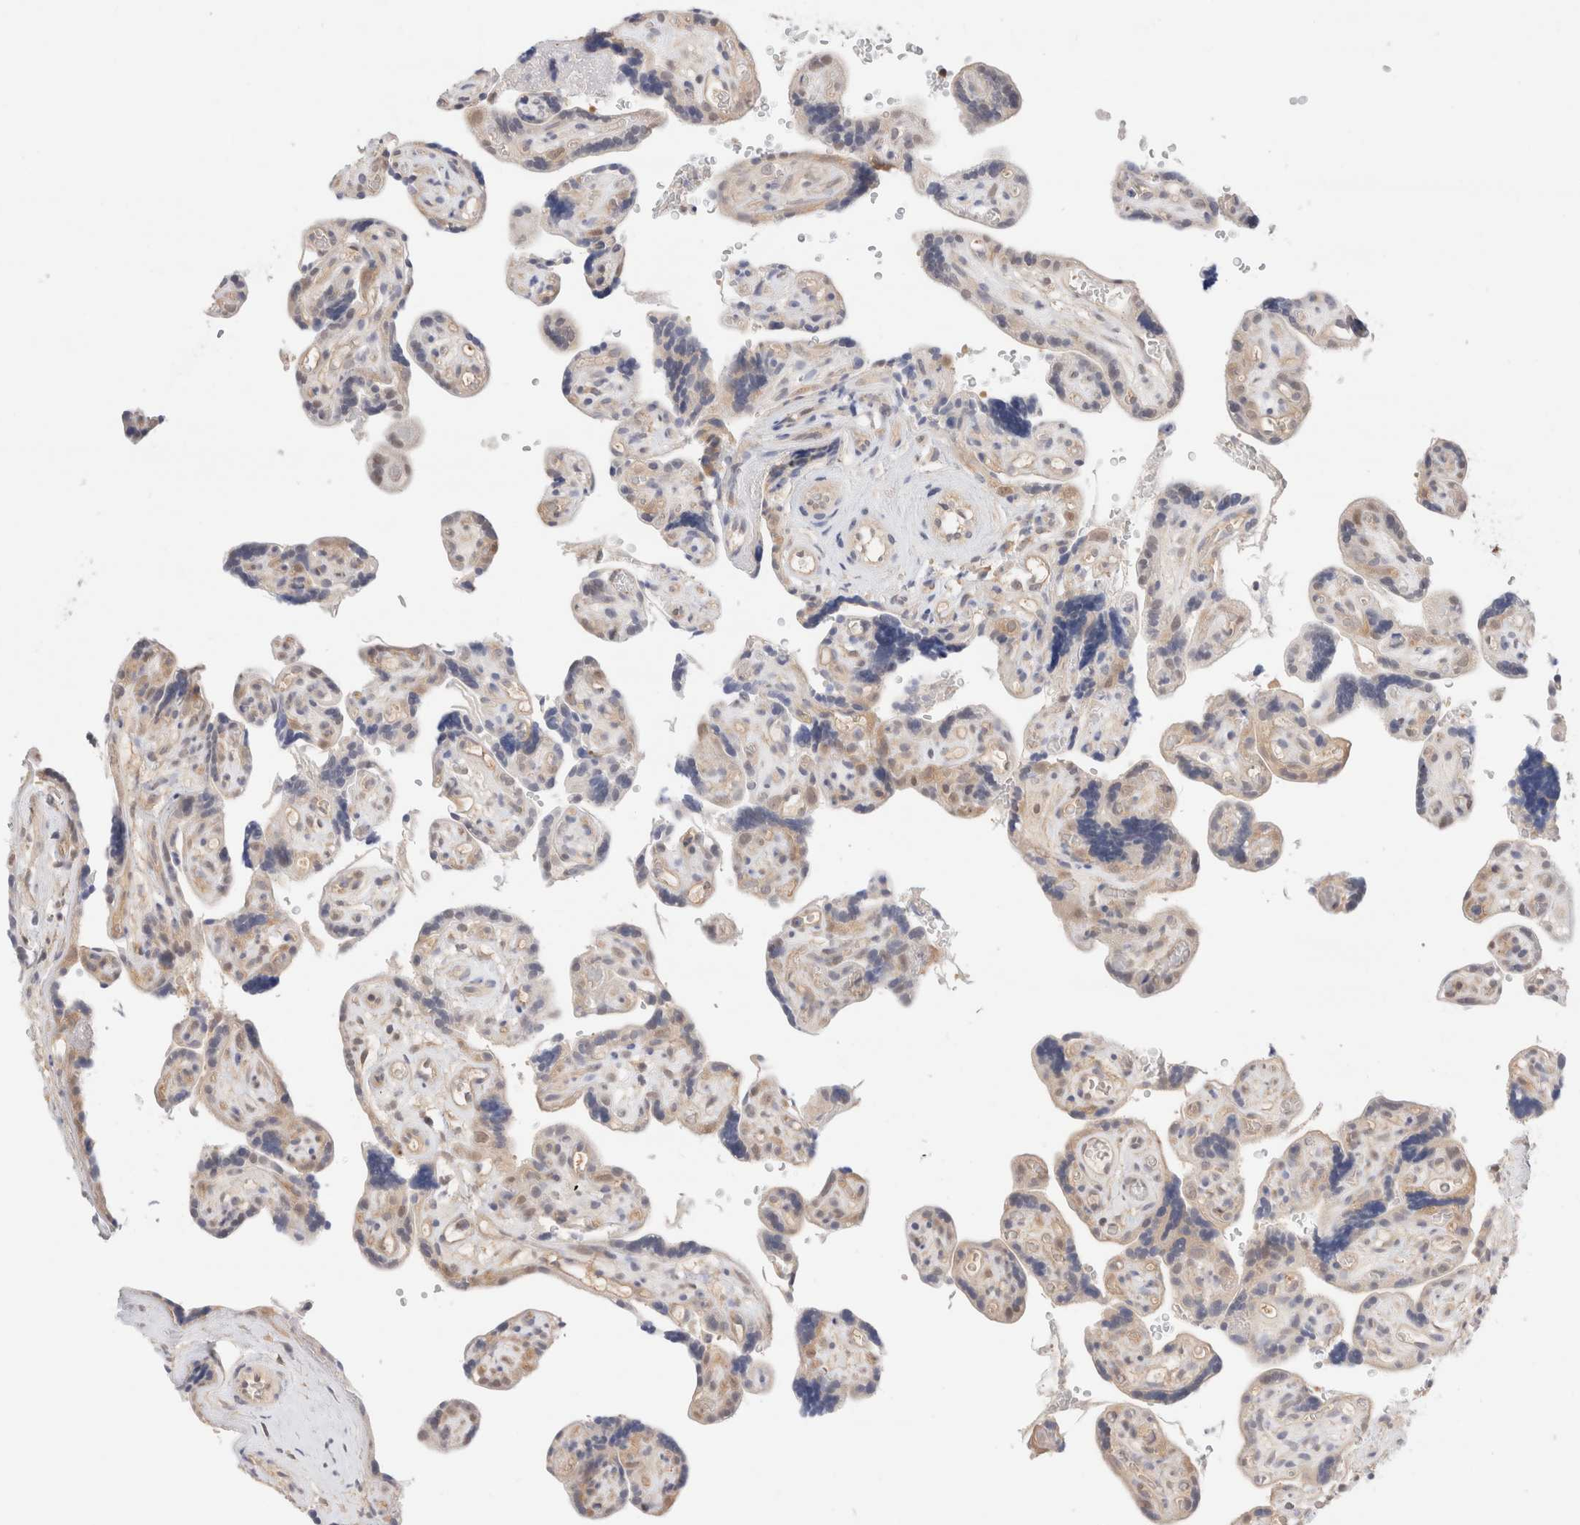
{"staining": {"intensity": "moderate", "quantity": ">75%", "location": "cytoplasmic/membranous"}, "tissue": "placenta", "cell_type": "Decidual cells", "image_type": "normal", "snomed": [{"axis": "morphology", "description": "Normal tissue, NOS"}, {"axis": "topography", "description": "Placenta"}], "caption": "Immunohistochemical staining of normal human placenta reveals >75% levels of moderate cytoplasmic/membranous protein positivity in approximately >75% of decidual cells.", "gene": "C17orf97", "patient": {"sex": "female", "age": 30}}